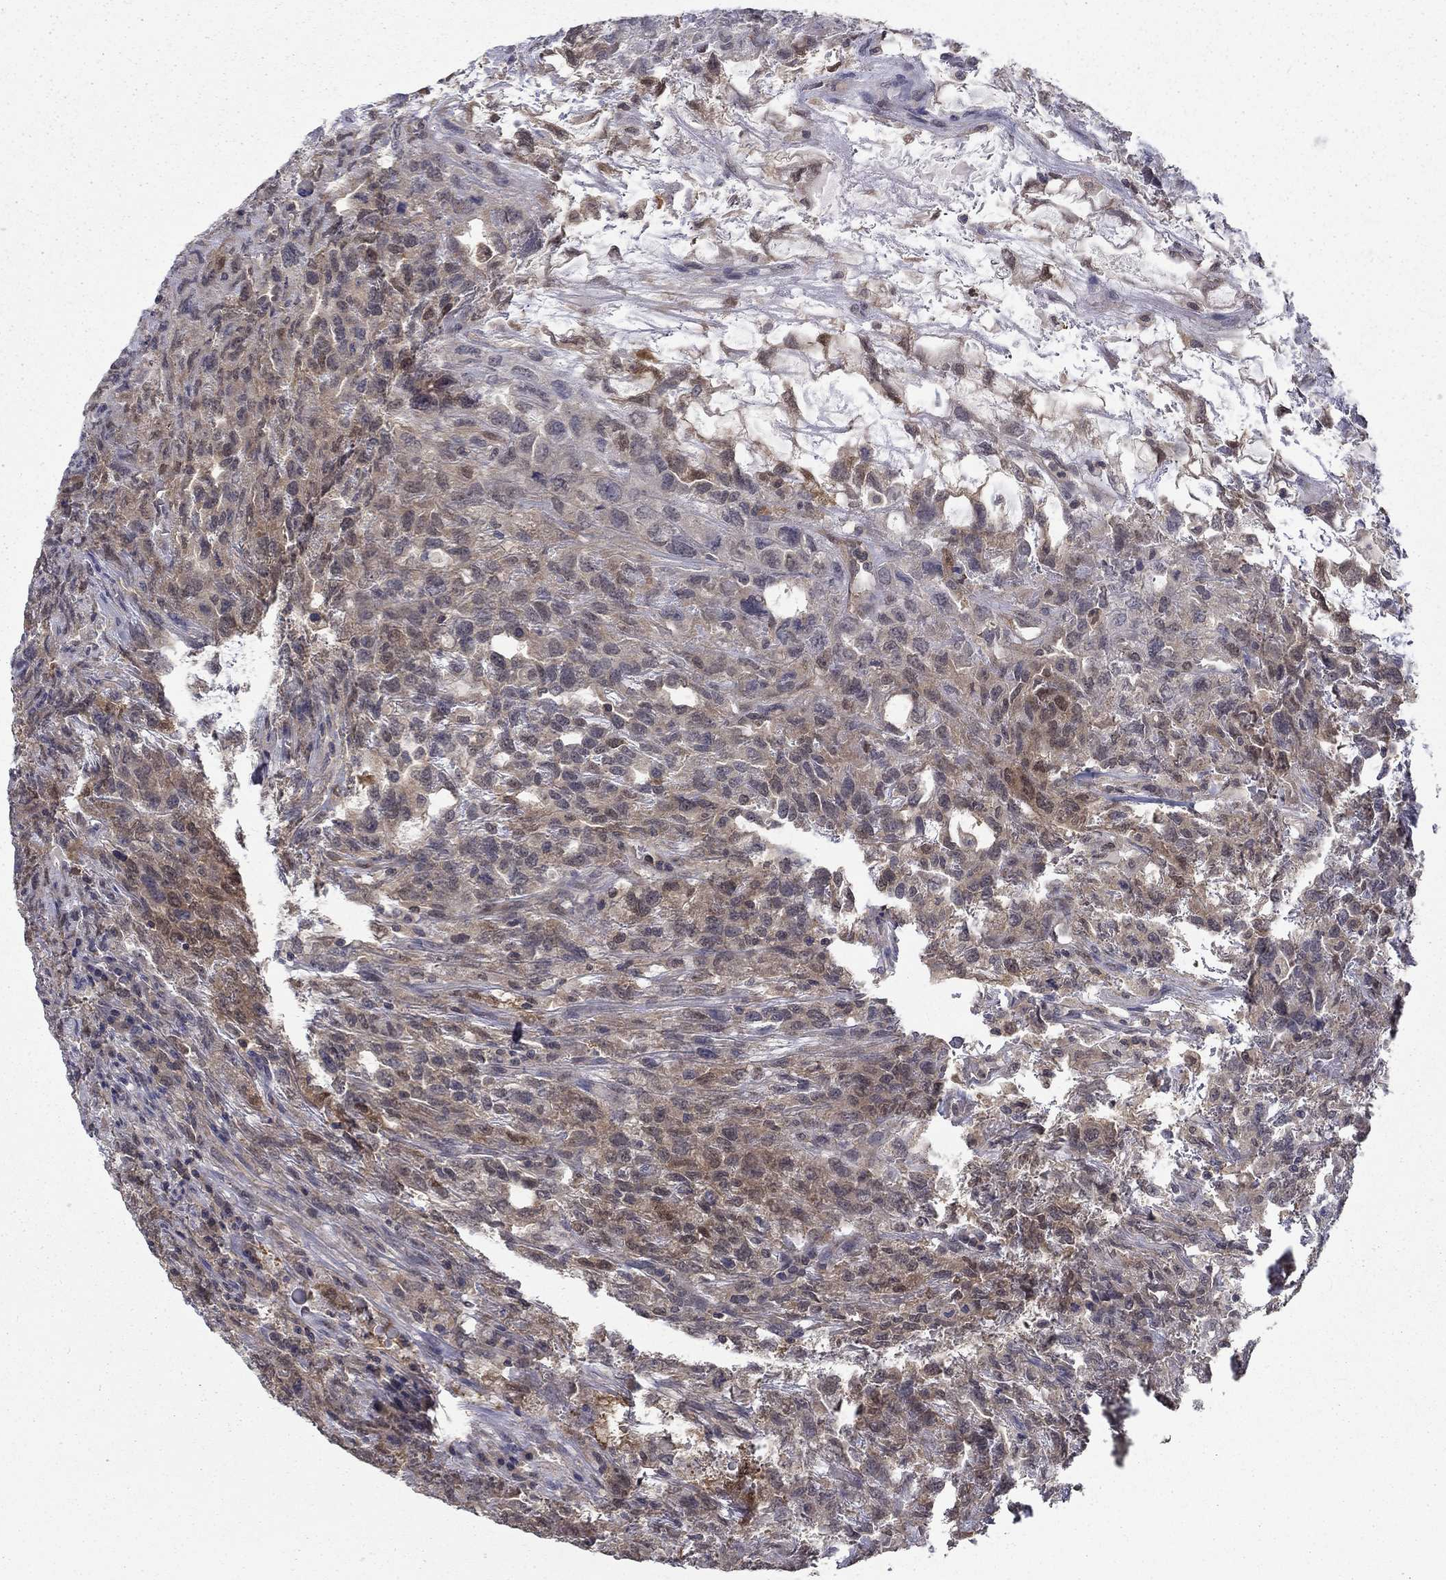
{"staining": {"intensity": "weak", "quantity": "<25%", "location": "cytoplasmic/membranous"}, "tissue": "testis cancer", "cell_type": "Tumor cells", "image_type": "cancer", "snomed": [{"axis": "morphology", "description": "Seminoma, NOS"}, {"axis": "topography", "description": "Testis"}], "caption": "Immunohistochemistry histopathology image of neoplastic tissue: human testis seminoma stained with DAB (3,3'-diaminobenzidine) shows no significant protein positivity in tumor cells.", "gene": "NIT2", "patient": {"sex": "male", "age": 52}}